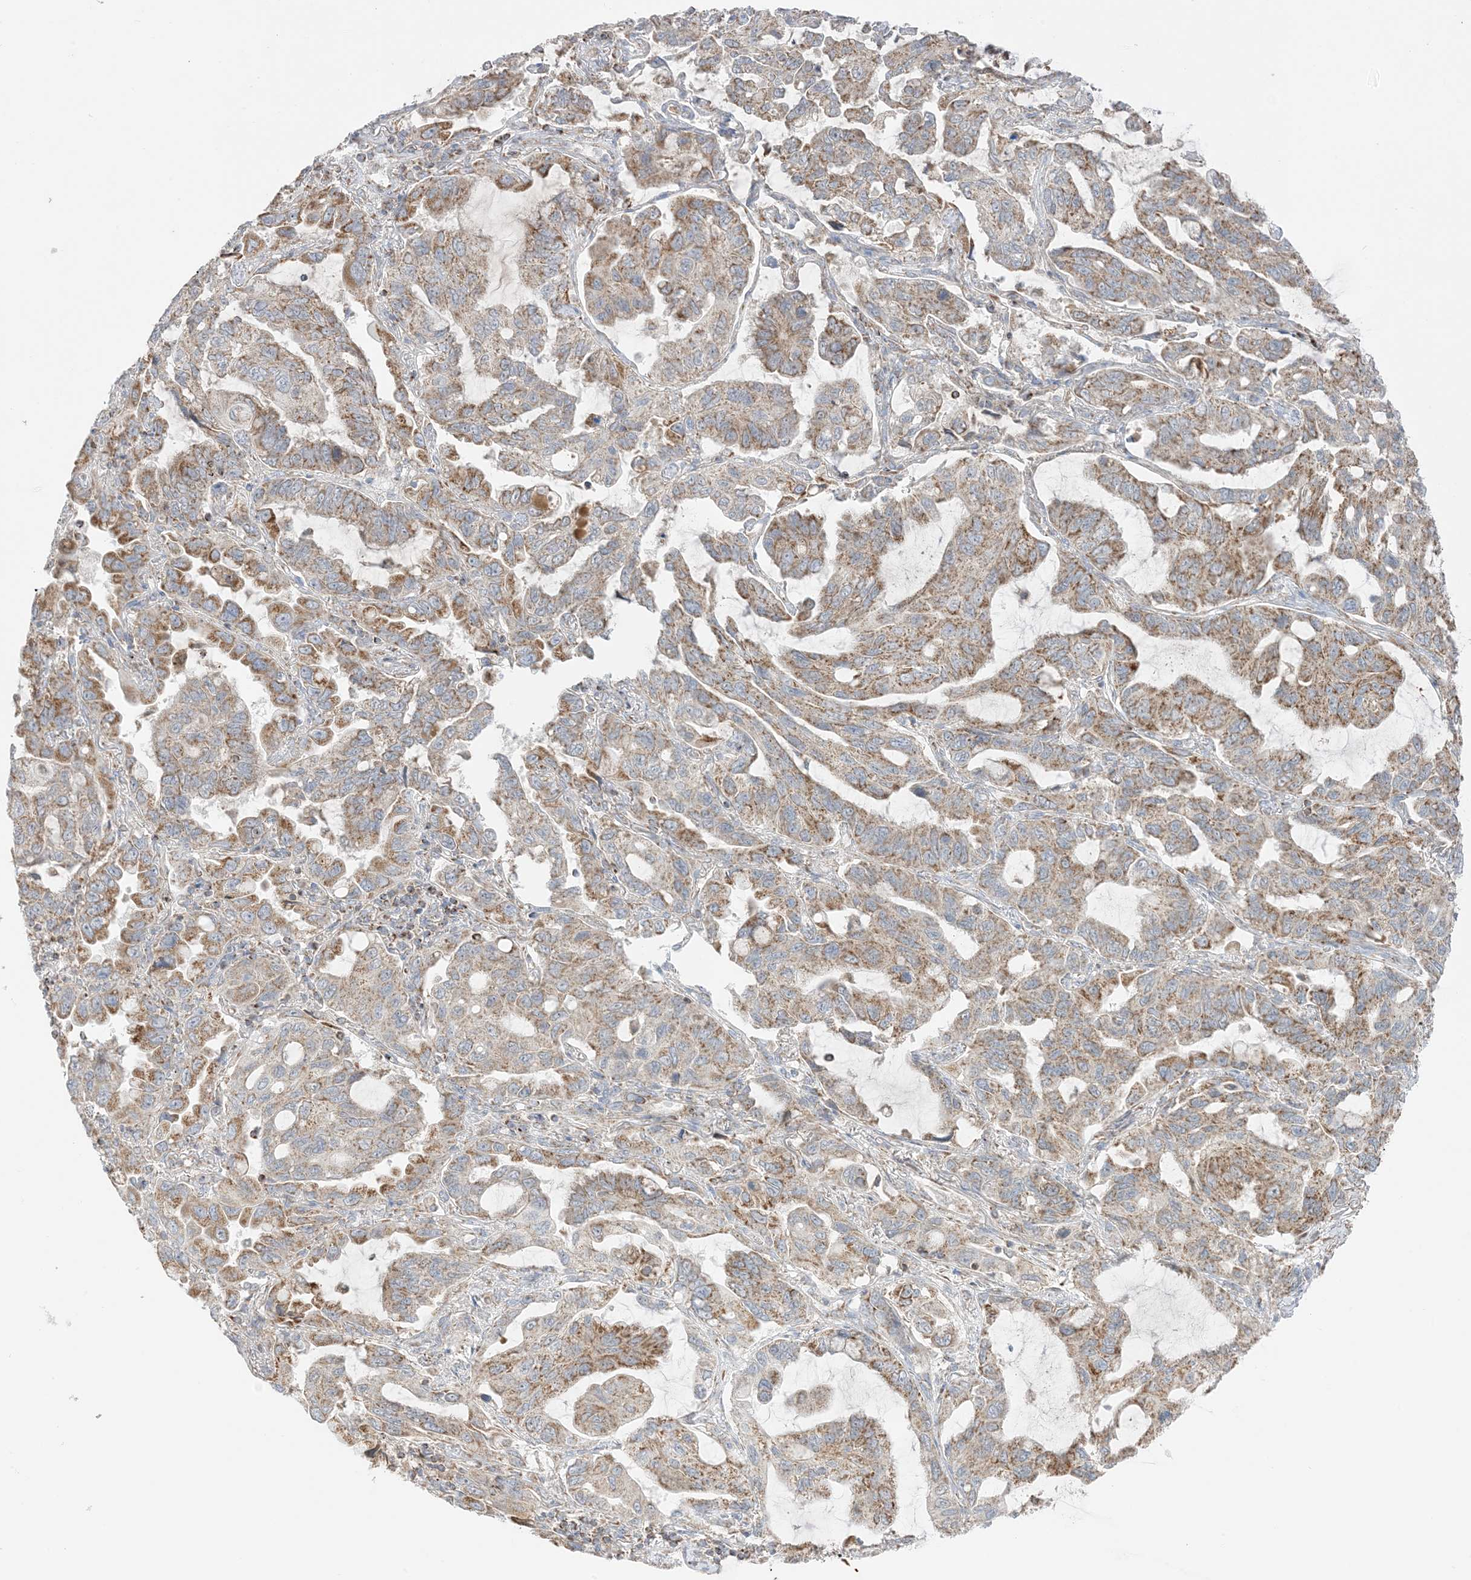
{"staining": {"intensity": "moderate", "quantity": ">75%", "location": "cytoplasmic/membranous"}, "tissue": "lung cancer", "cell_type": "Tumor cells", "image_type": "cancer", "snomed": [{"axis": "morphology", "description": "Adenocarcinoma, NOS"}, {"axis": "topography", "description": "Lung"}], "caption": "This photomicrograph shows immunohistochemistry staining of human lung cancer, with medium moderate cytoplasmic/membranous positivity in approximately >75% of tumor cells.", "gene": "SLC25A12", "patient": {"sex": "male", "age": 64}}